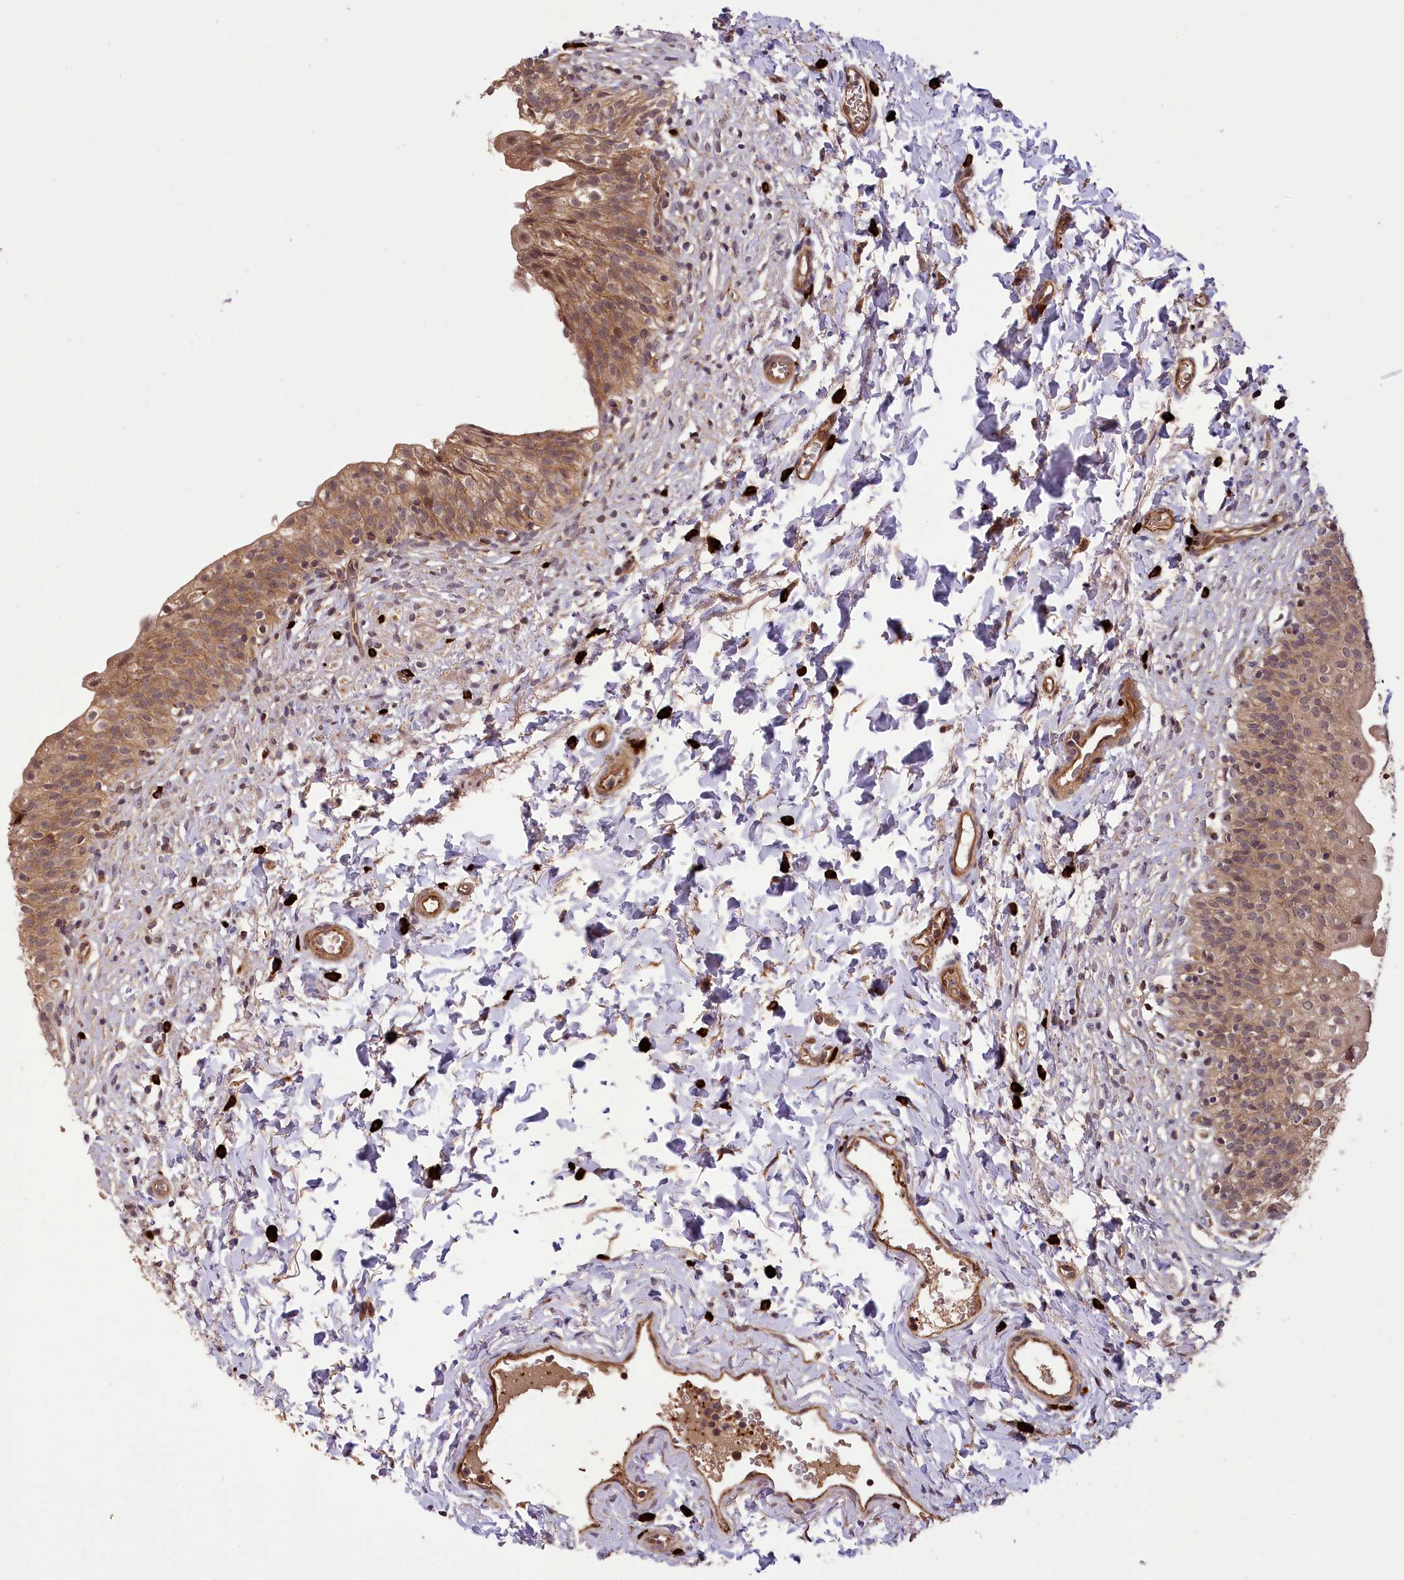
{"staining": {"intensity": "moderate", "quantity": ">75%", "location": "cytoplasmic/membranous,nuclear"}, "tissue": "urinary bladder", "cell_type": "Urothelial cells", "image_type": "normal", "snomed": [{"axis": "morphology", "description": "Normal tissue, NOS"}, {"axis": "topography", "description": "Urinary bladder"}], "caption": "Immunohistochemical staining of benign human urinary bladder shows >75% levels of moderate cytoplasmic/membranous,nuclear protein expression in approximately >75% of urothelial cells. The staining was performed using DAB (3,3'-diaminobenzidine) to visualize the protein expression in brown, while the nuclei were stained in blue with hematoxylin (Magnification: 20x).", "gene": "CARD19", "patient": {"sex": "male", "age": 55}}